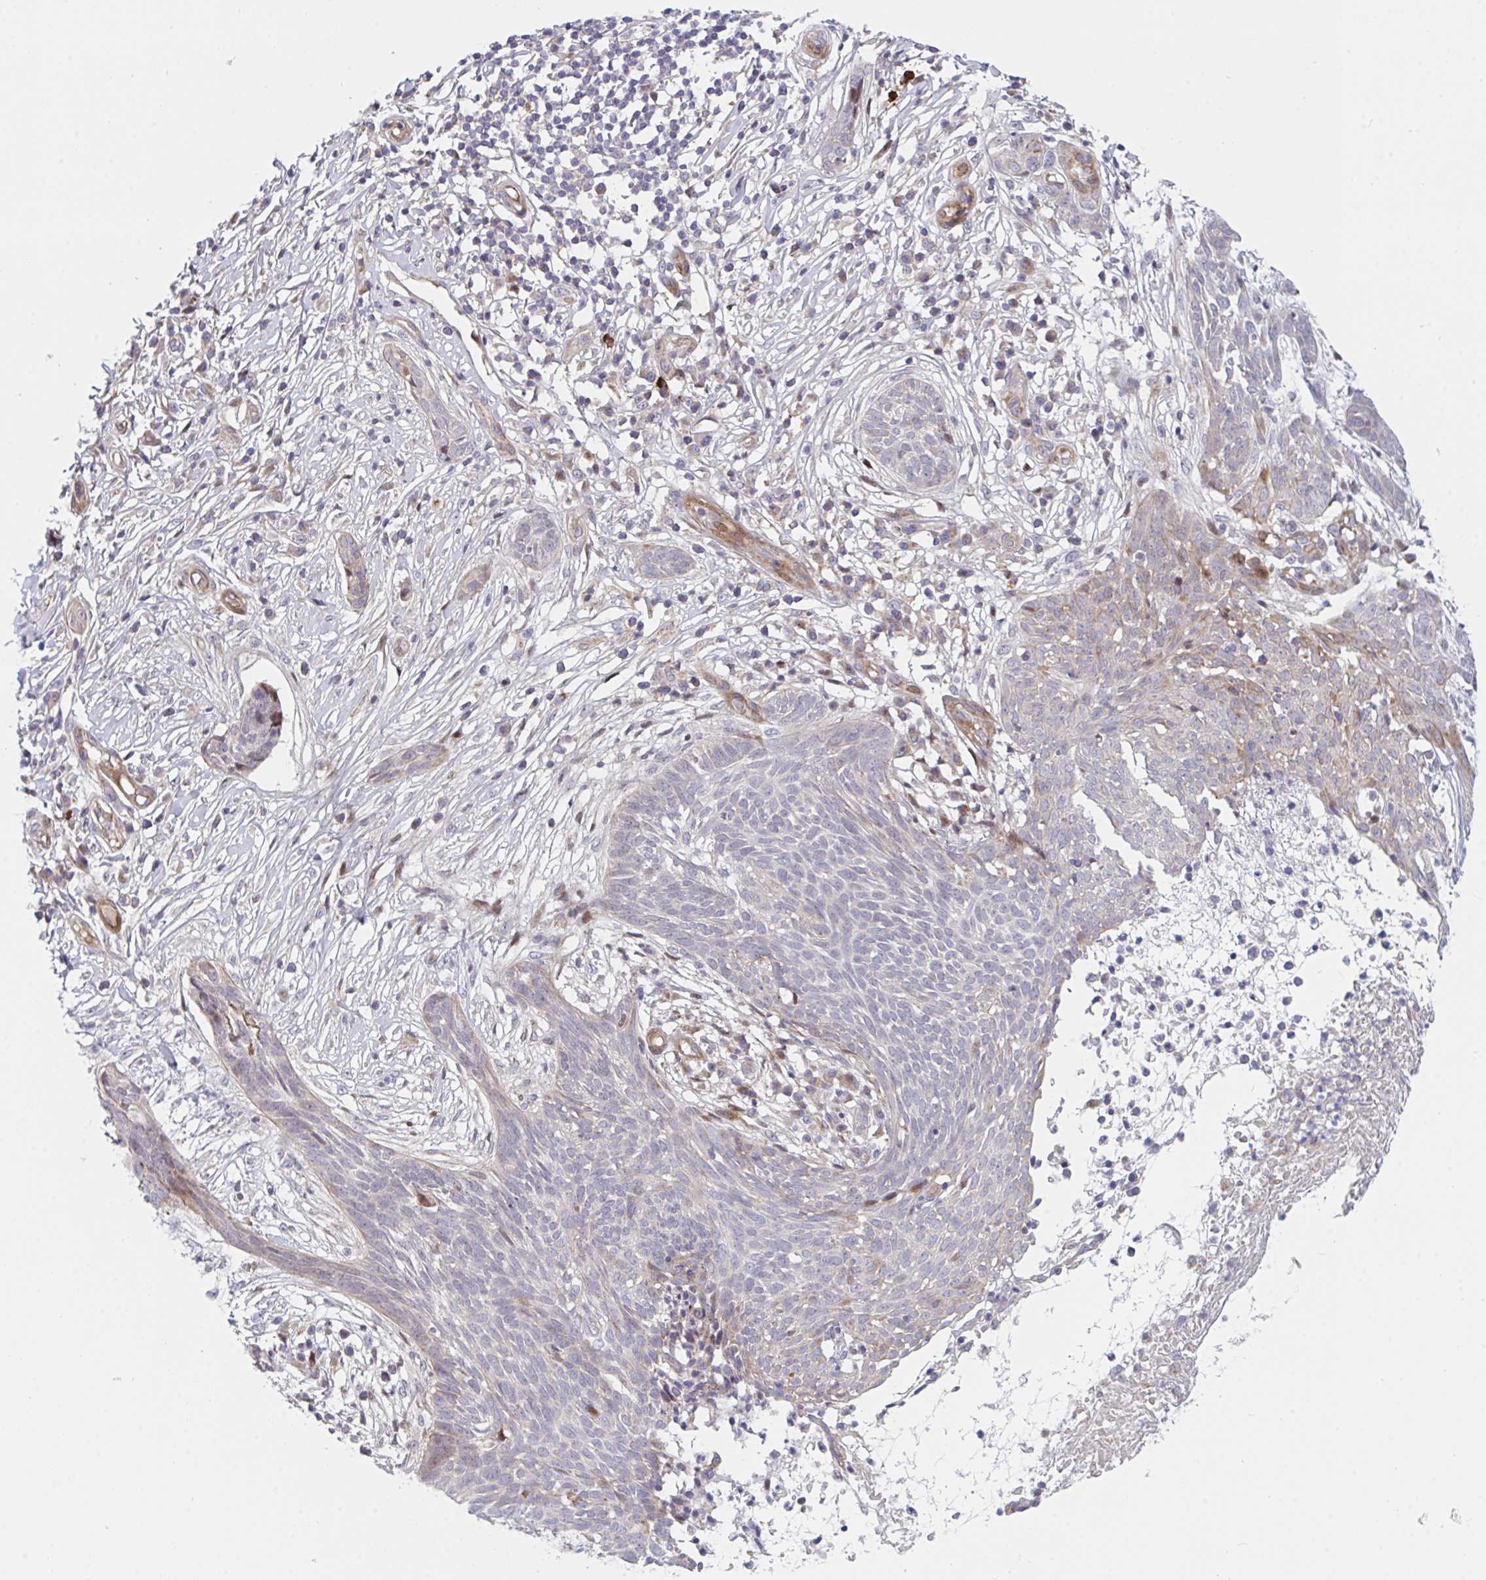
{"staining": {"intensity": "strong", "quantity": "<25%", "location": "cytoplasmic/membranous"}, "tissue": "skin cancer", "cell_type": "Tumor cells", "image_type": "cancer", "snomed": [{"axis": "morphology", "description": "Basal cell carcinoma"}, {"axis": "topography", "description": "Skin"}, {"axis": "topography", "description": "Skin, foot"}], "caption": "Immunohistochemistry (IHC) (DAB) staining of skin basal cell carcinoma displays strong cytoplasmic/membranous protein staining in about <25% of tumor cells.", "gene": "TNFSF4", "patient": {"sex": "female", "age": 86}}